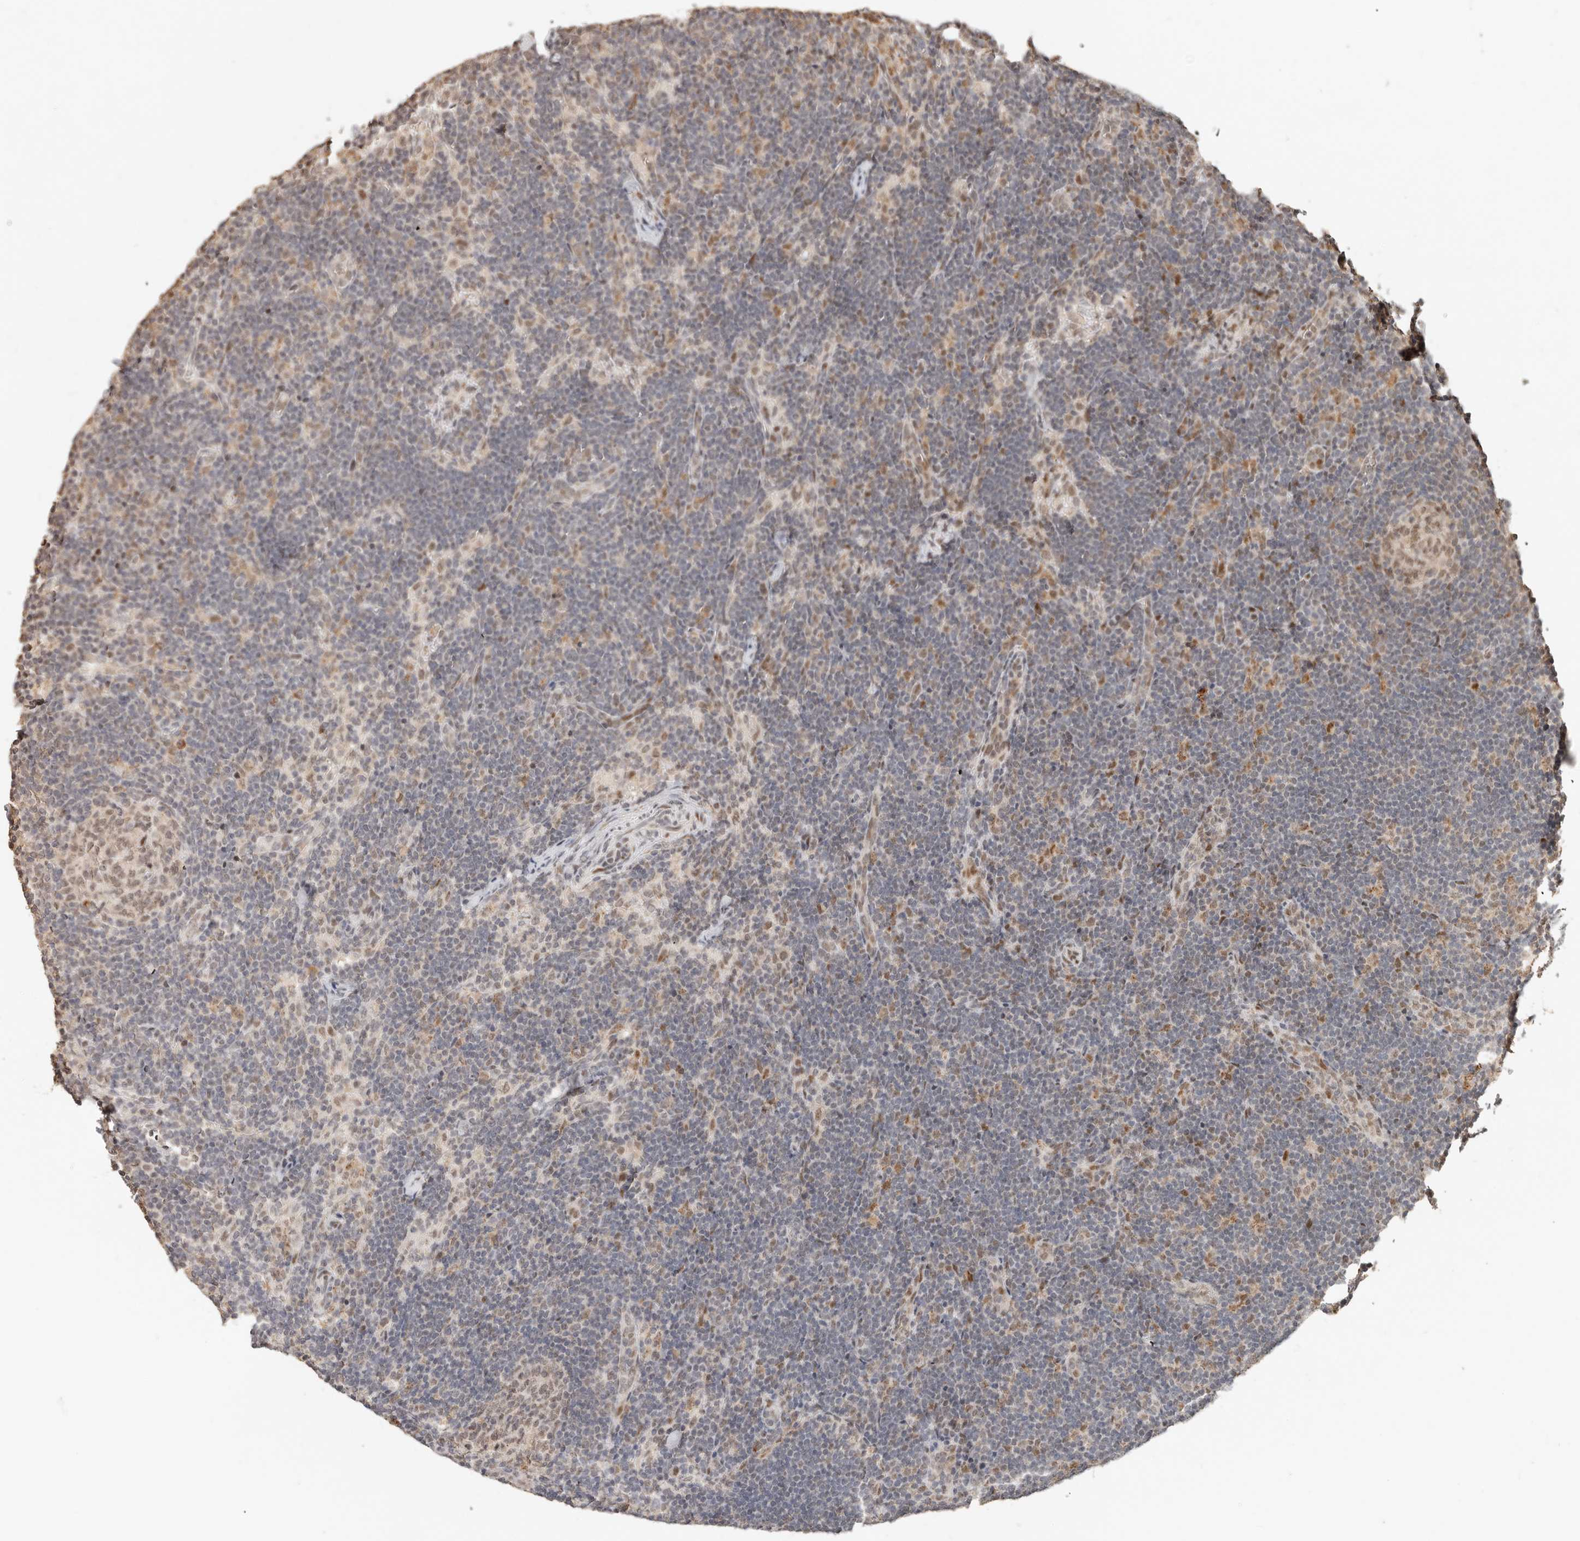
{"staining": {"intensity": "weak", "quantity": ">75%", "location": "nuclear"}, "tissue": "lymph node", "cell_type": "Germinal center cells", "image_type": "normal", "snomed": [{"axis": "morphology", "description": "Normal tissue, NOS"}, {"axis": "topography", "description": "Lymph node"}], "caption": "Human lymph node stained for a protein (brown) demonstrates weak nuclear positive staining in approximately >75% of germinal center cells.", "gene": "NPAS2", "patient": {"sex": "female", "age": 22}}